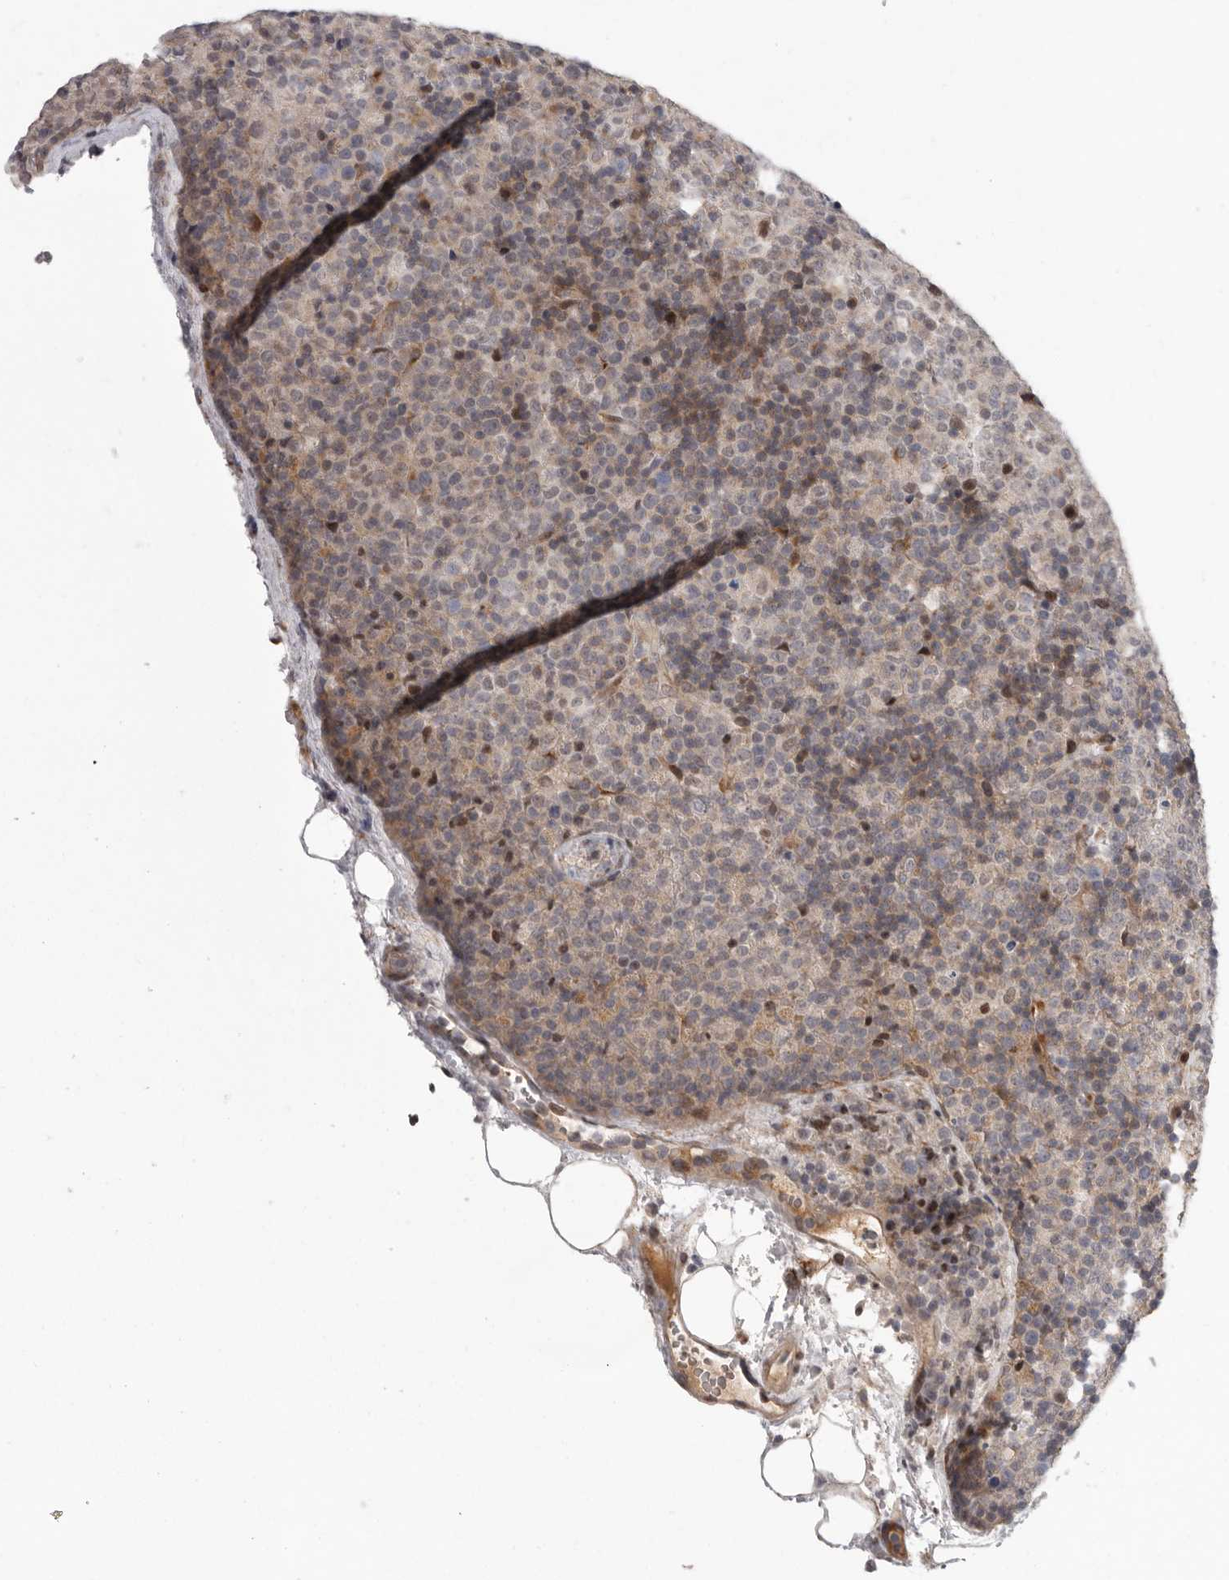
{"staining": {"intensity": "negative", "quantity": "none", "location": "none"}, "tissue": "lymphoma", "cell_type": "Tumor cells", "image_type": "cancer", "snomed": [{"axis": "morphology", "description": "Malignant lymphoma, non-Hodgkin's type, High grade"}, {"axis": "topography", "description": "Lymph node"}], "caption": "This histopathology image is of lymphoma stained with immunohistochemistry to label a protein in brown with the nuclei are counter-stained blue. There is no positivity in tumor cells.", "gene": "RALGPS2", "patient": {"sex": "male", "age": 13}}